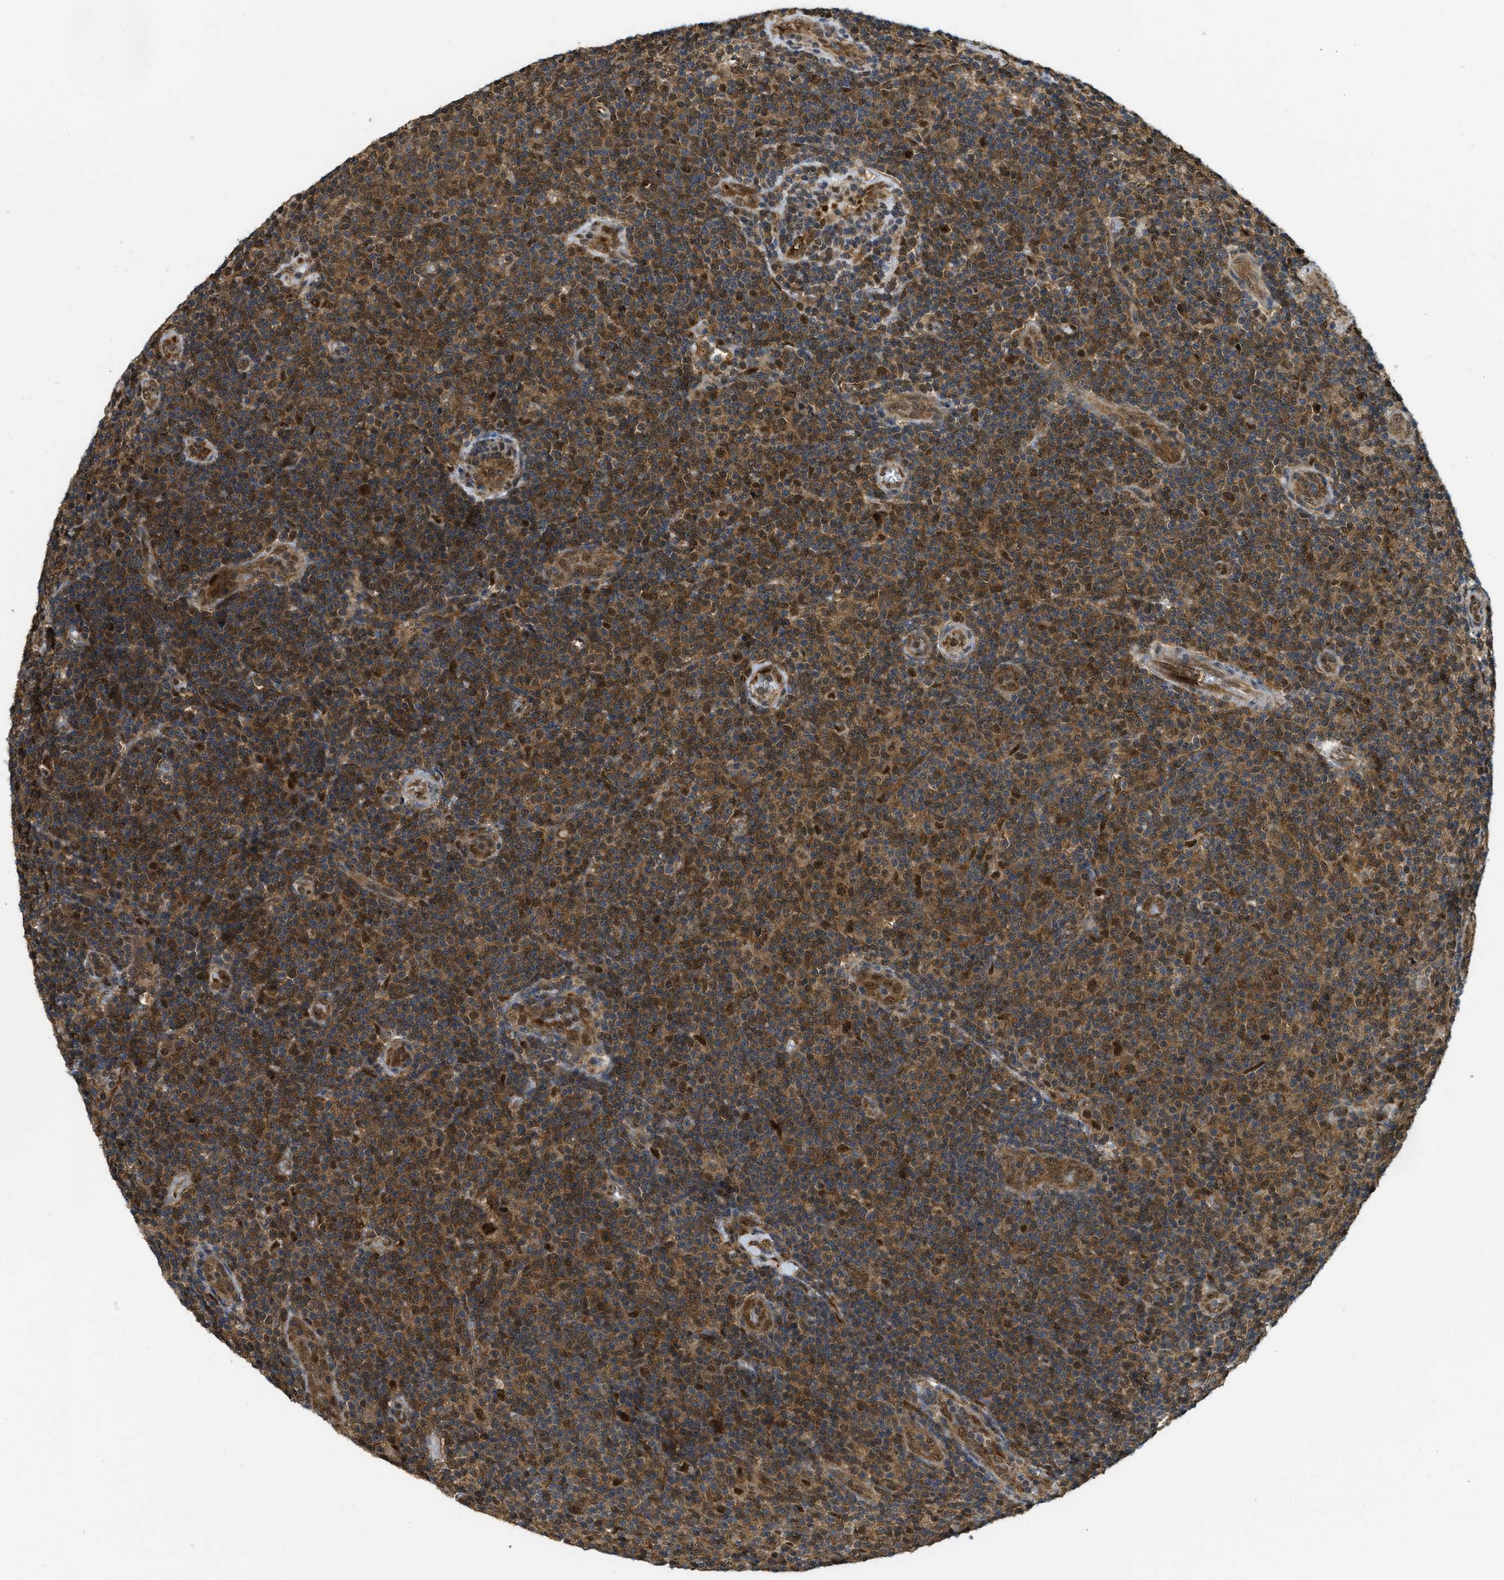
{"staining": {"intensity": "strong", "quantity": ">75%", "location": "cytoplasmic/membranous,nuclear"}, "tissue": "lymphoma", "cell_type": "Tumor cells", "image_type": "cancer", "snomed": [{"axis": "morphology", "description": "Malignant lymphoma, non-Hodgkin's type, Low grade"}, {"axis": "topography", "description": "Lymph node"}], "caption": "Brown immunohistochemical staining in human low-grade malignant lymphoma, non-Hodgkin's type shows strong cytoplasmic/membranous and nuclear positivity in approximately >75% of tumor cells. The protein is stained brown, and the nuclei are stained in blue (DAB IHC with brightfield microscopy, high magnification).", "gene": "PSMC5", "patient": {"sex": "male", "age": 83}}